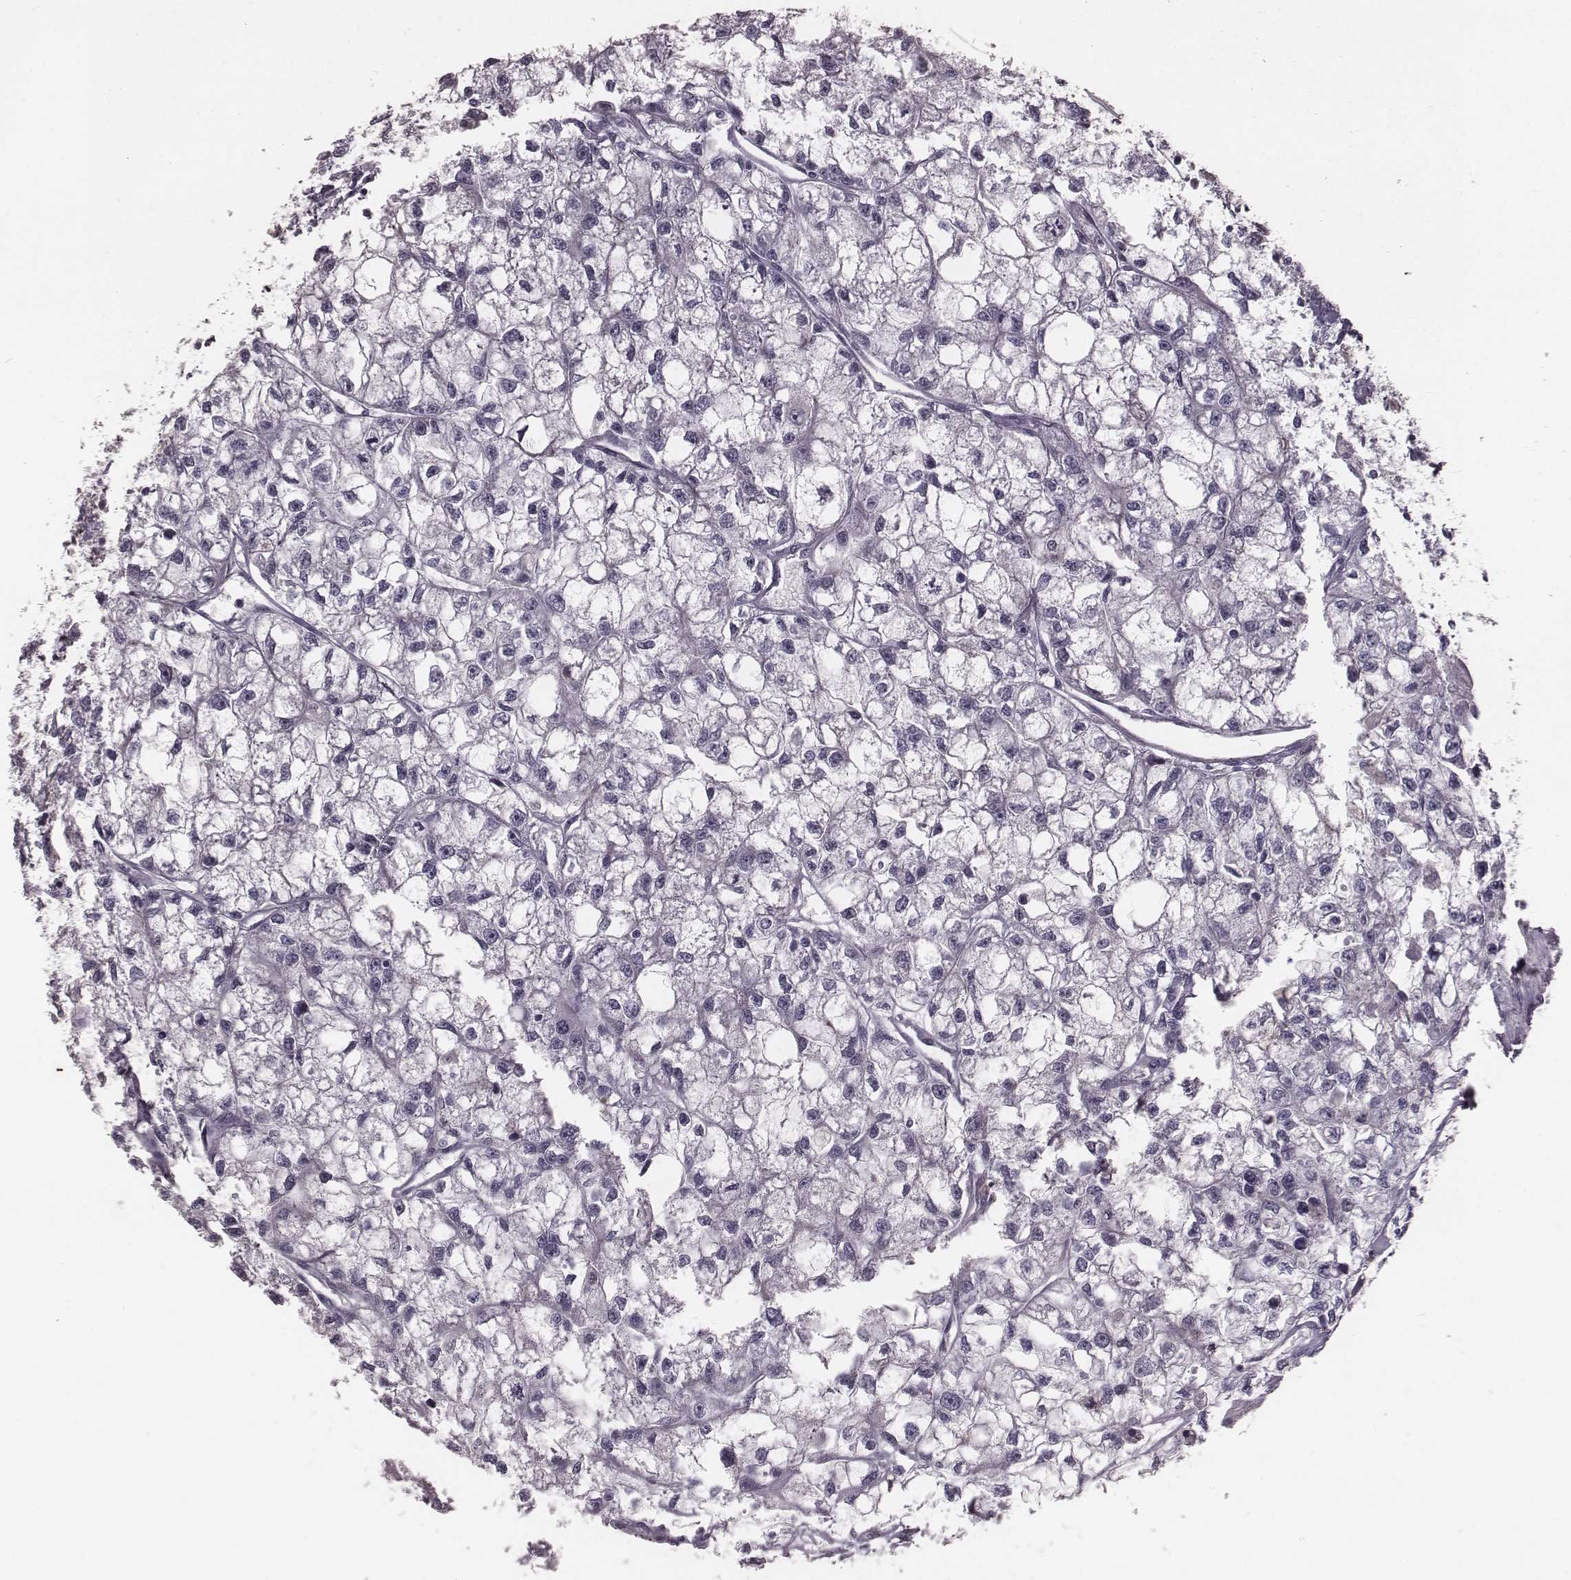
{"staining": {"intensity": "negative", "quantity": "none", "location": "none"}, "tissue": "renal cancer", "cell_type": "Tumor cells", "image_type": "cancer", "snomed": [{"axis": "morphology", "description": "Adenocarcinoma, NOS"}, {"axis": "topography", "description": "Kidney"}], "caption": "A histopathology image of renal cancer stained for a protein exhibits no brown staining in tumor cells. (DAB immunohistochemistry visualized using brightfield microscopy, high magnification).", "gene": "SMIM24", "patient": {"sex": "male", "age": 56}}